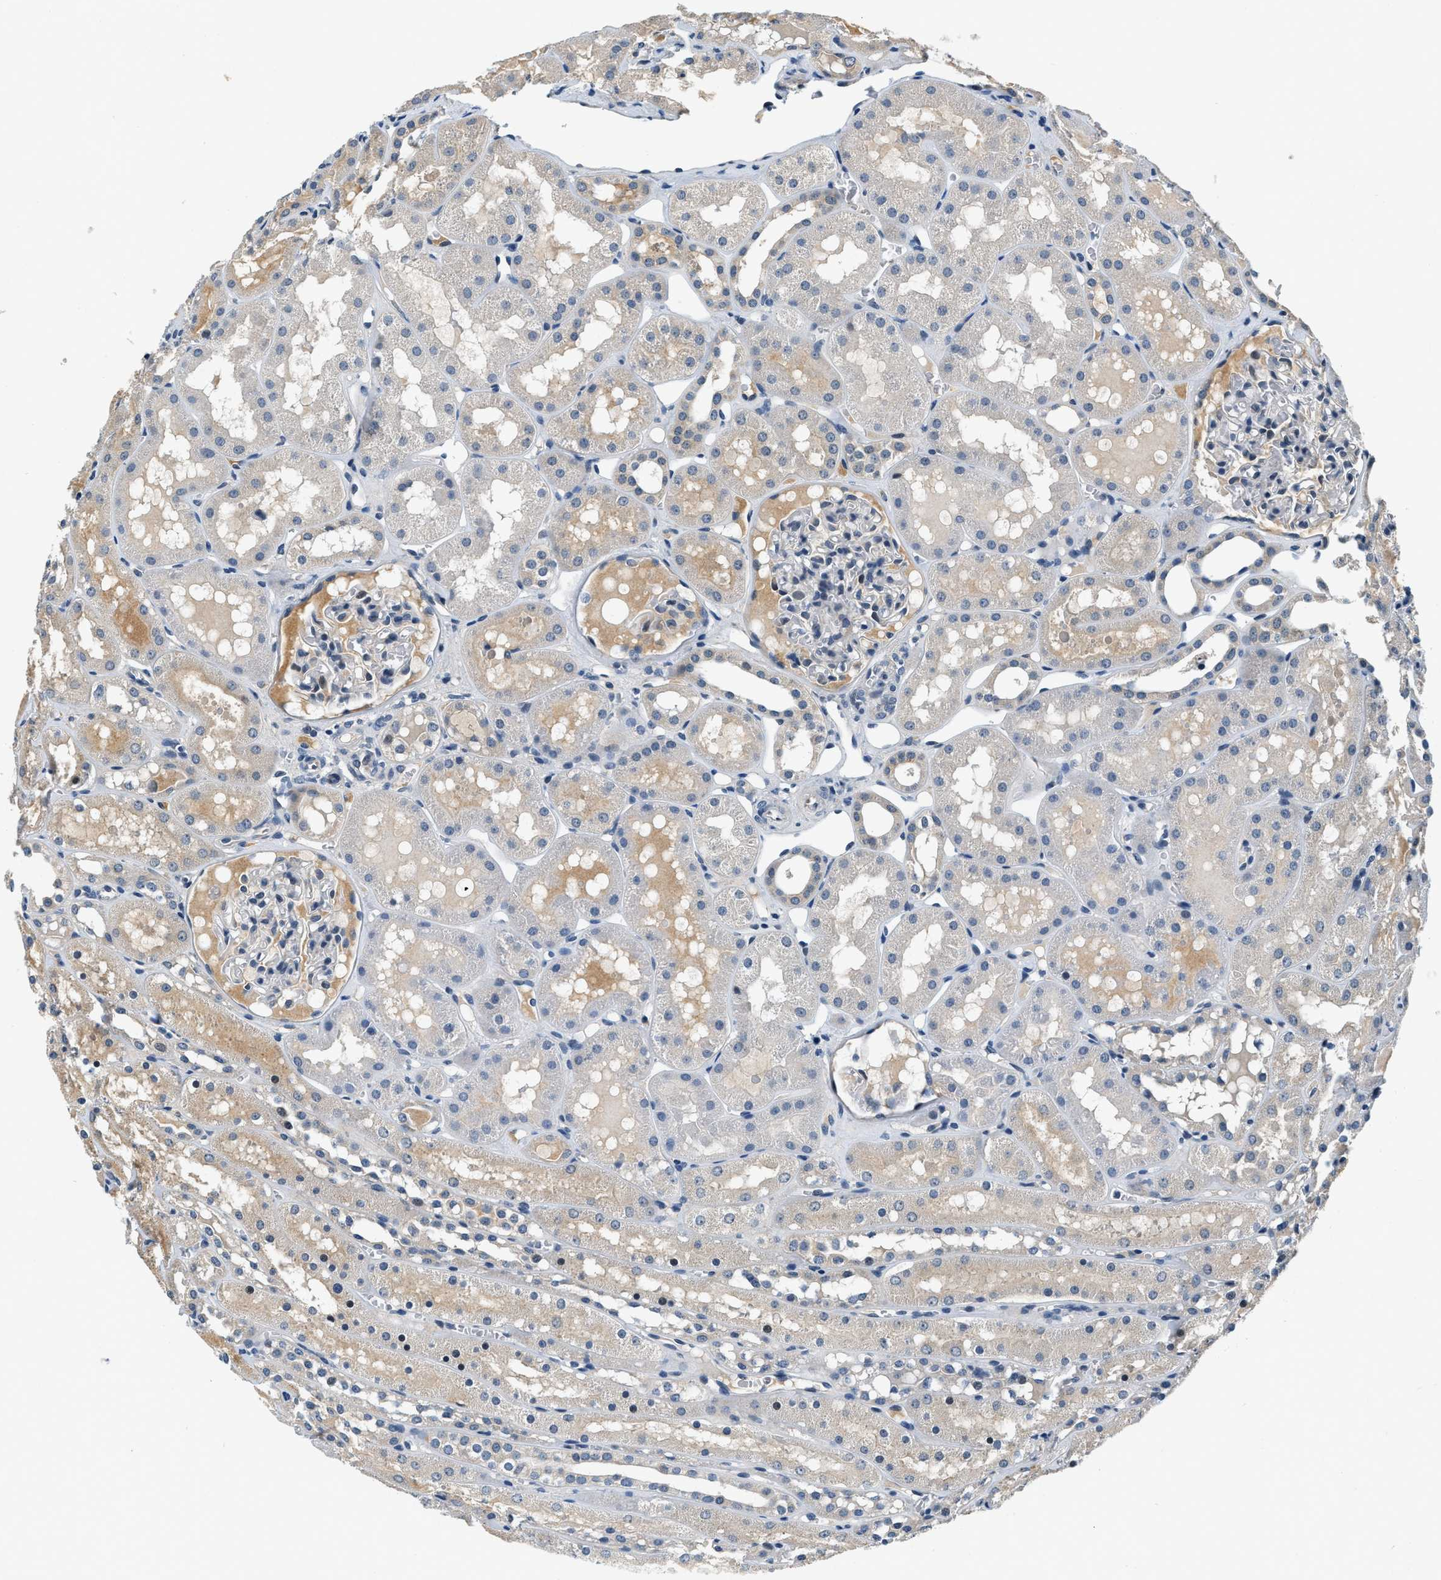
{"staining": {"intensity": "negative", "quantity": "none", "location": "none"}, "tissue": "kidney", "cell_type": "Cells in glomeruli", "image_type": "normal", "snomed": [{"axis": "morphology", "description": "Normal tissue, NOS"}, {"axis": "topography", "description": "Kidney"}, {"axis": "topography", "description": "Urinary bladder"}], "caption": "The image exhibits no staining of cells in glomeruli in normal kidney.", "gene": "YAE1", "patient": {"sex": "male", "age": 16}}